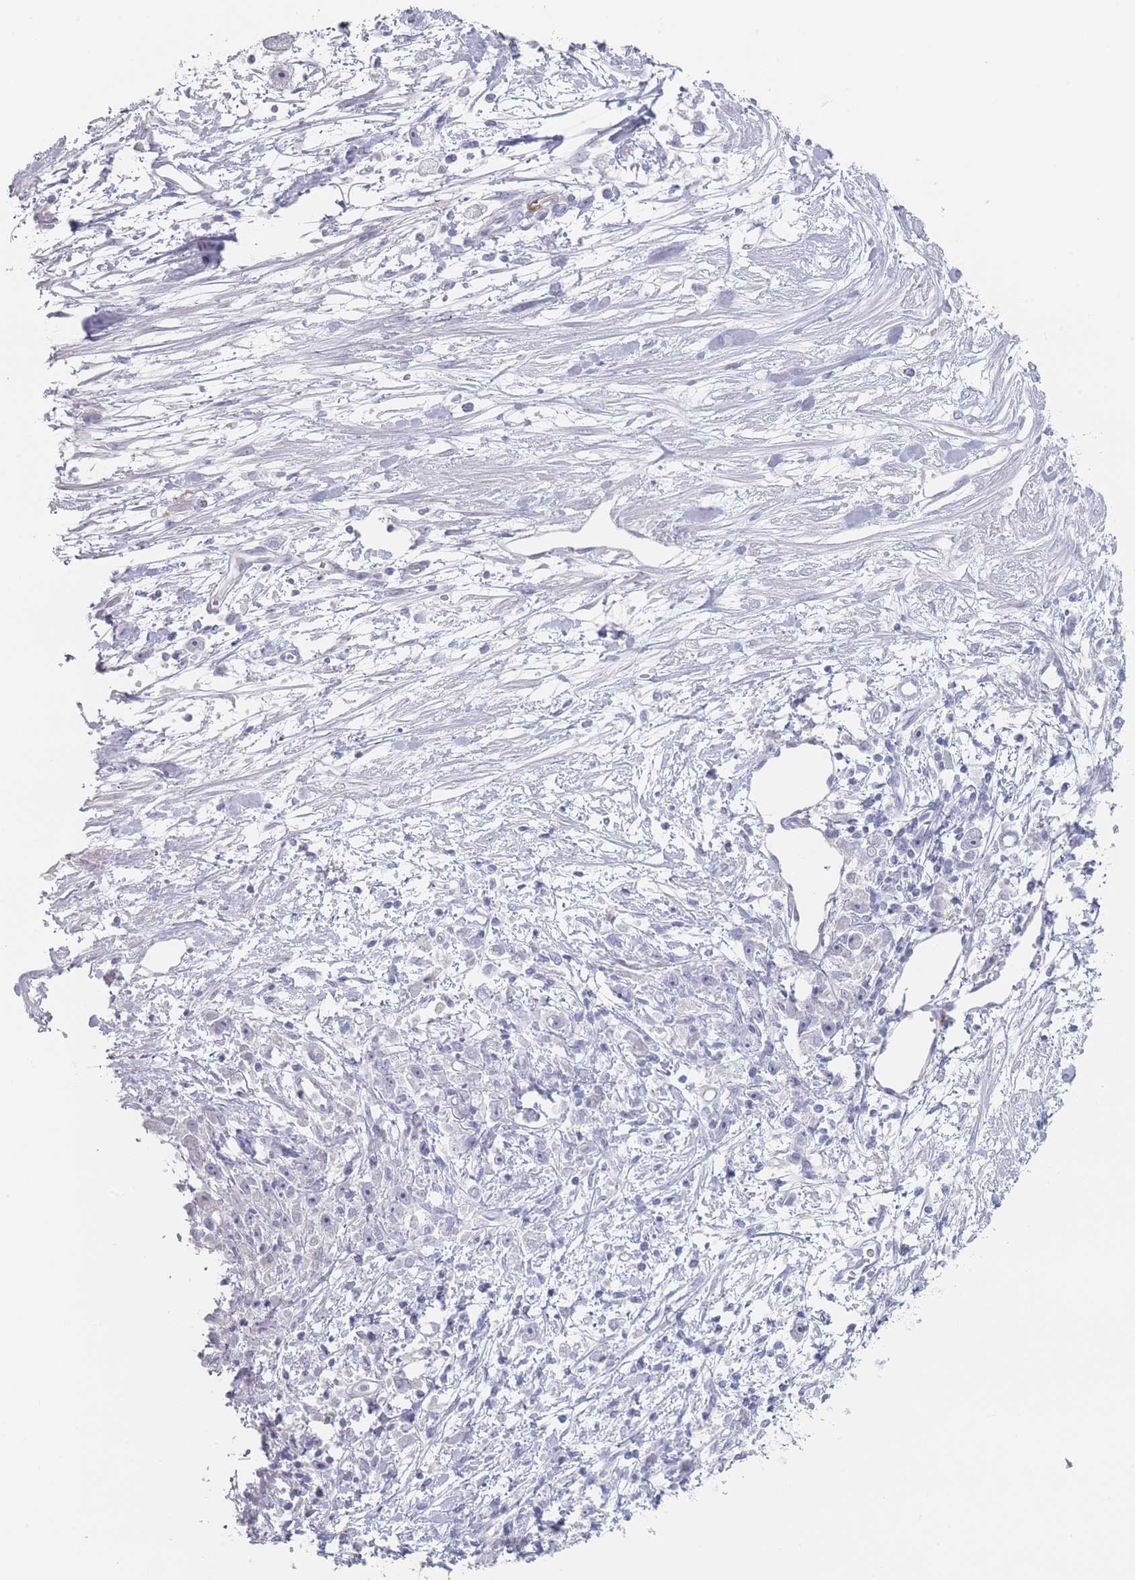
{"staining": {"intensity": "negative", "quantity": "none", "location": "none"}, "tissue": "stomach cancer", "cell_type": "Tumor cells", "image_type": "cancer", "snomed": [{"axis": "morphology", "description": "Adenocarcinoma, NOS"}, {"axis": "topography", "description": "Stomach"}], "caption": "IHC image of human stomach cancer (adenocarcinoma) stained for a protein (brown), which demonstrates no staining in tumor cells.", "gene": "RNF4", "patient": {"sex": "female", "age": 59}}